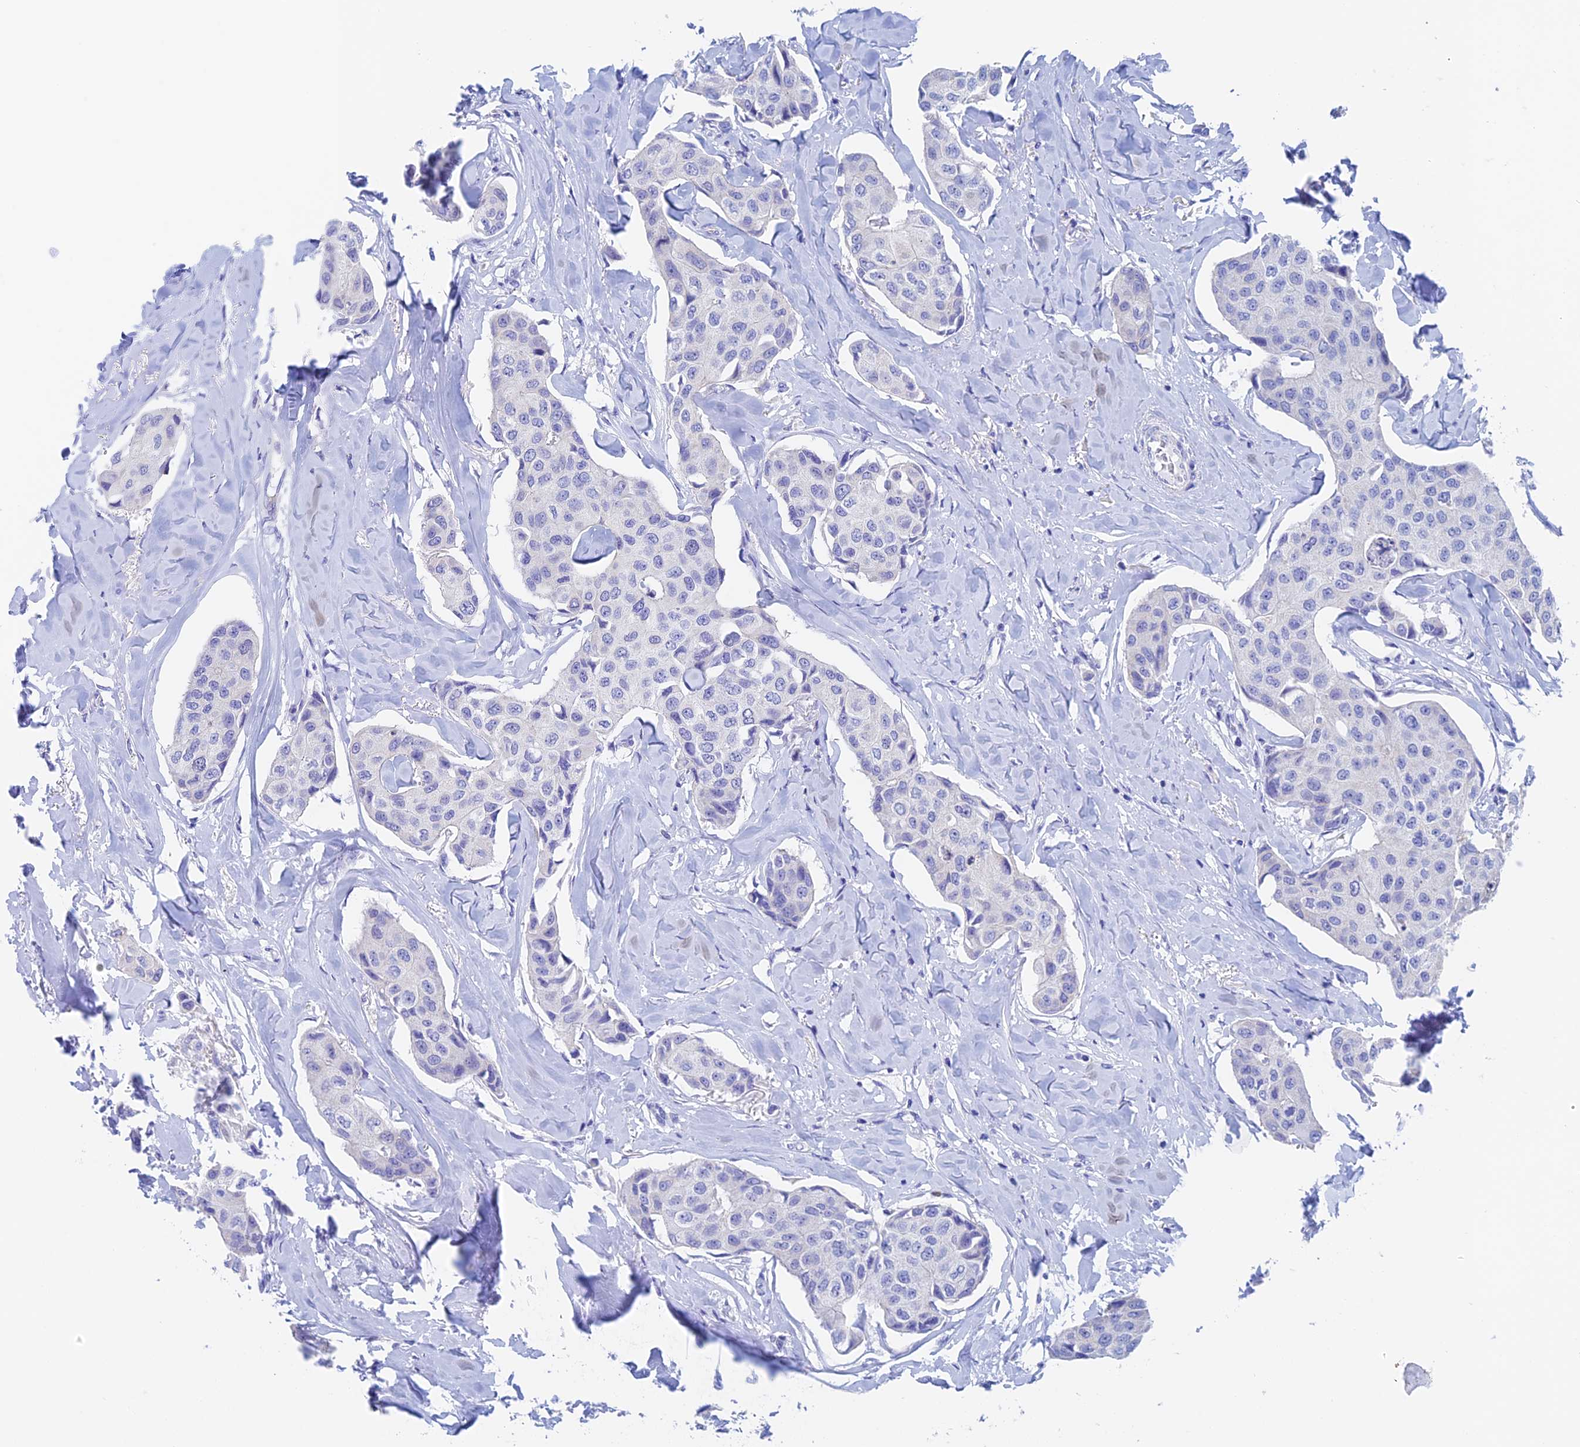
{"staining": {"intensity": "negative", "quantity": "none", "location": "none"}, "tissue": "breast cancer", "cell_type": "Tumor cells", "image_type": "cancer", "snomed": [{"axis": "morphology", "description": "Duct carcinoma"}, {"axis": "topography", "description": "Breast"}], "caption": "Immunohistochemistry image of neoplastic tissue: breast infiltrating ductal carcinoma stained with DAB displays no significant protein expression in tumor cells.", "gene": "PSMC3IP", "patient": {"sex": "female", "age": 80}}